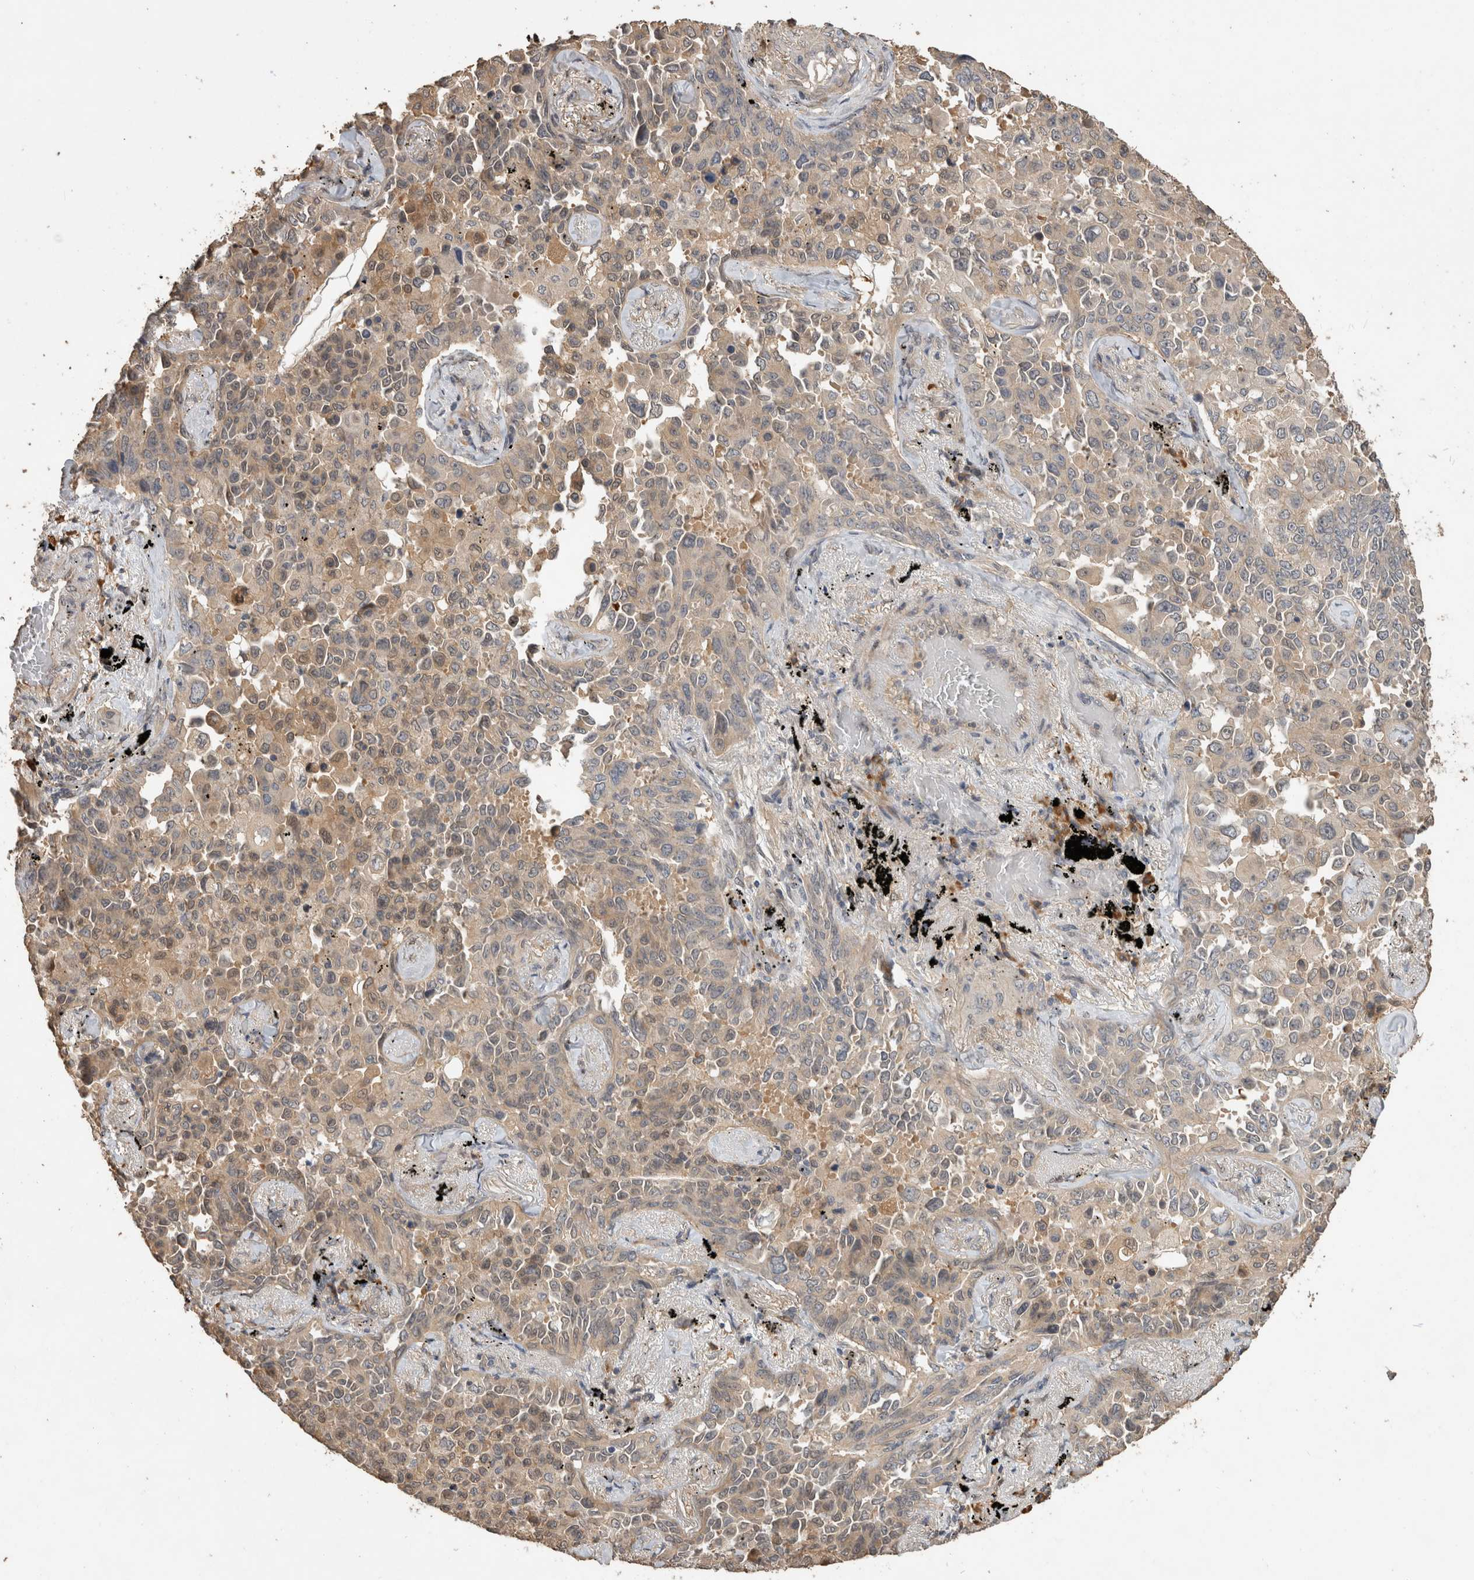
{"staining": {"intensity": "weak", "quantity": ">75%", "location": "cytoplasmic/membranous"}, "tissue": "lung cancer", "cell_type": "Tumor cells", "image_type": "cancer", "snomed": [{"axis": "morphology", "description": "Adenocarcinoma, NOS"}, {"axis": "topography", "description": "Lung"}], "caption": "DAB (3,3'-diaminobenzidine) immunohistochemical staining of human adenocarcinoma (lung) shows weak cytoplasmic/membranous protein staining in approximately >75% of tumor cells.", "gene": "RHPN1", "patient": {"sex": "female", "age": 67}}